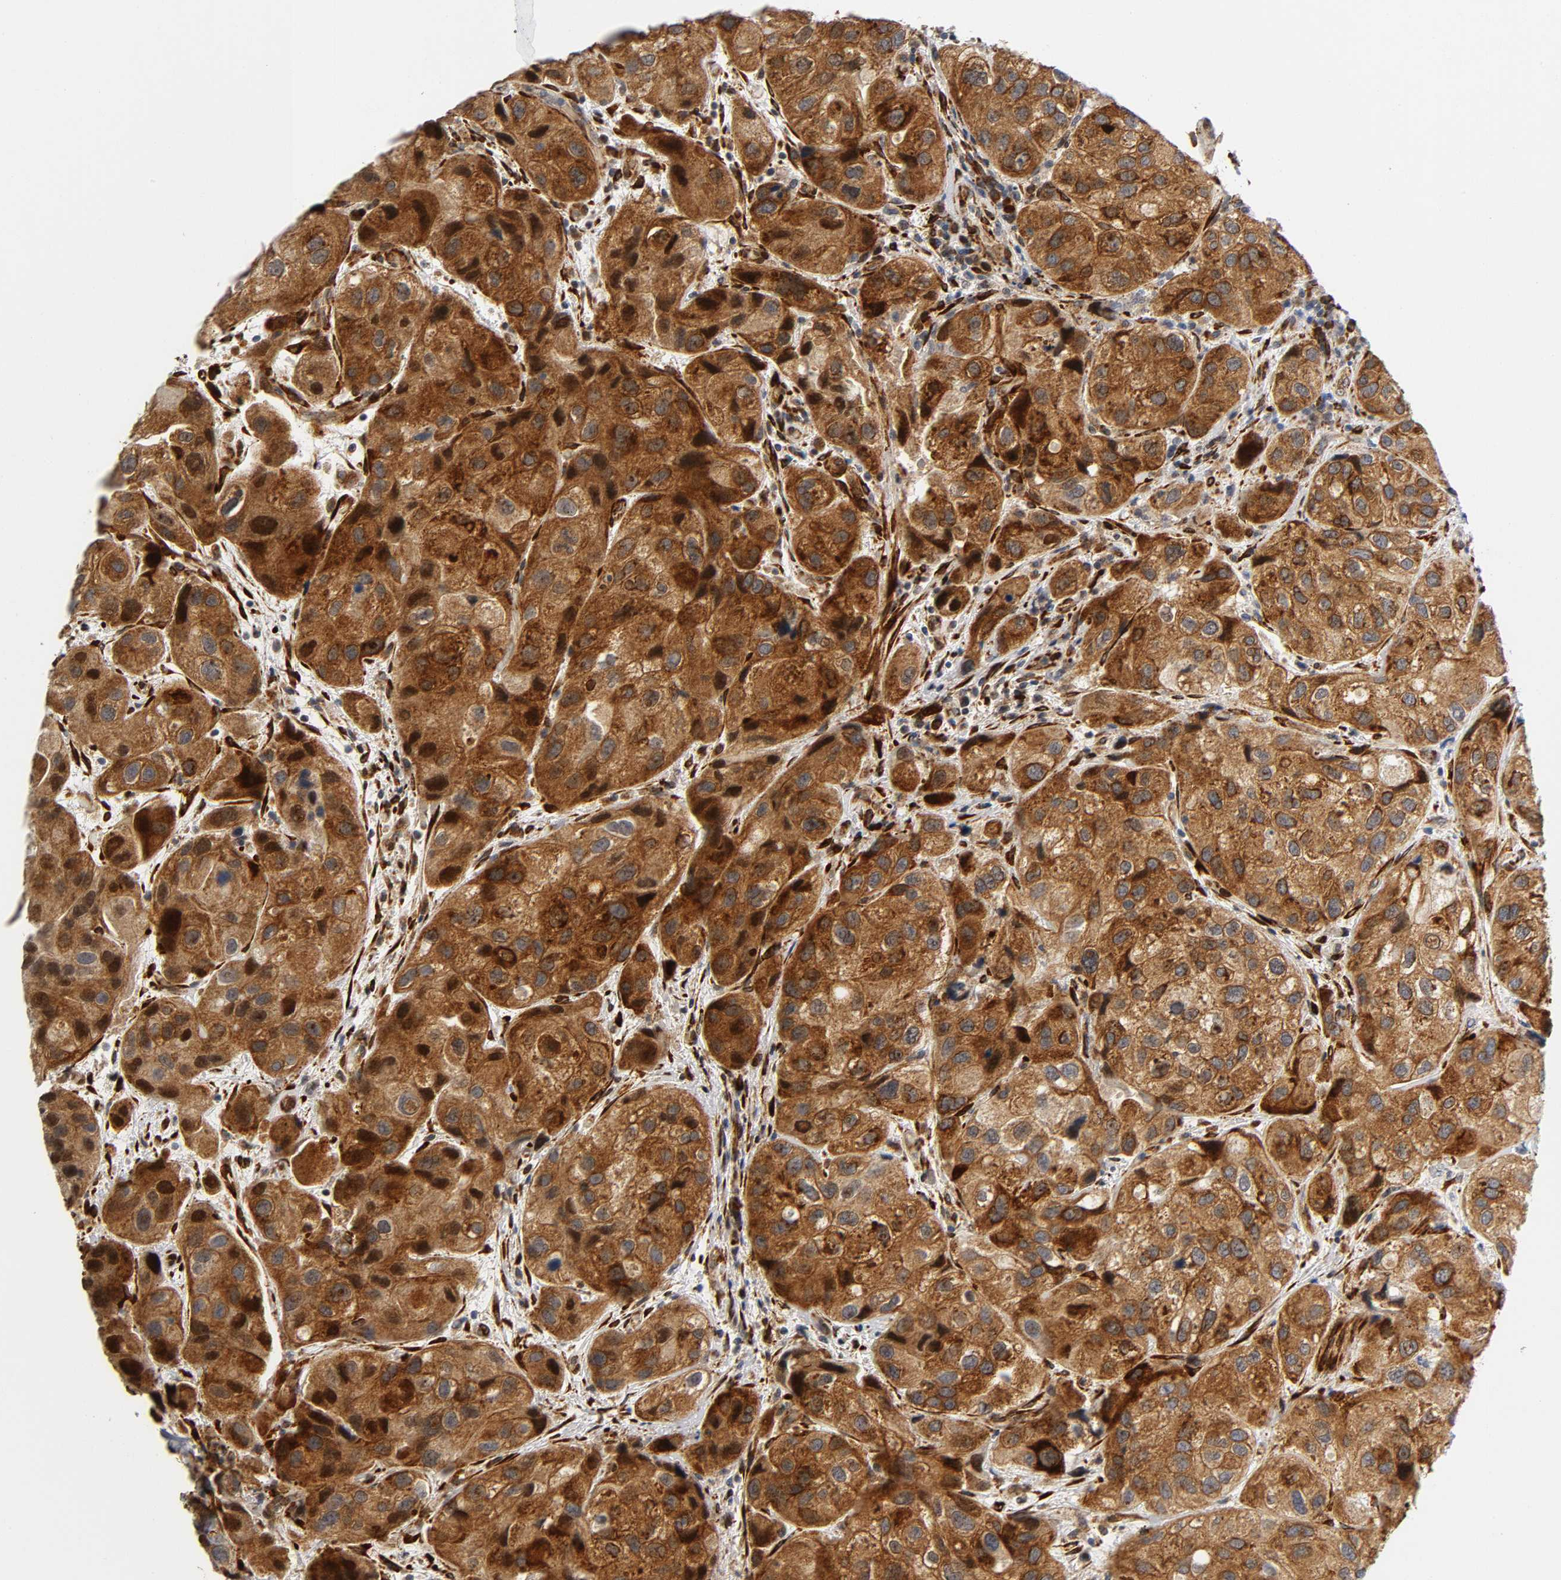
{"staining": {"intensity": "strong", "quantity": ">75%", "location": "cytoplasmic/membranous"}, "tissue": "urothelial cancer", "cell_type": "Tumor cells", "image_type": "cancer", "snomed": [{"axis": "morphology", "description": "Urothelial carcinoma, High grade"}, {"axis": "topography", "description": "Urinary bladder"}], "caption": "A brown stain highlights strong cytoplasmic/membranous staining of a protein in human high-grade urothelial carcinoma tumor cells. The protein is shown in brown color, while the nuclei are stained blue.", "gene": "SOS2", "patient": {"sex": "female", "age": 64}}